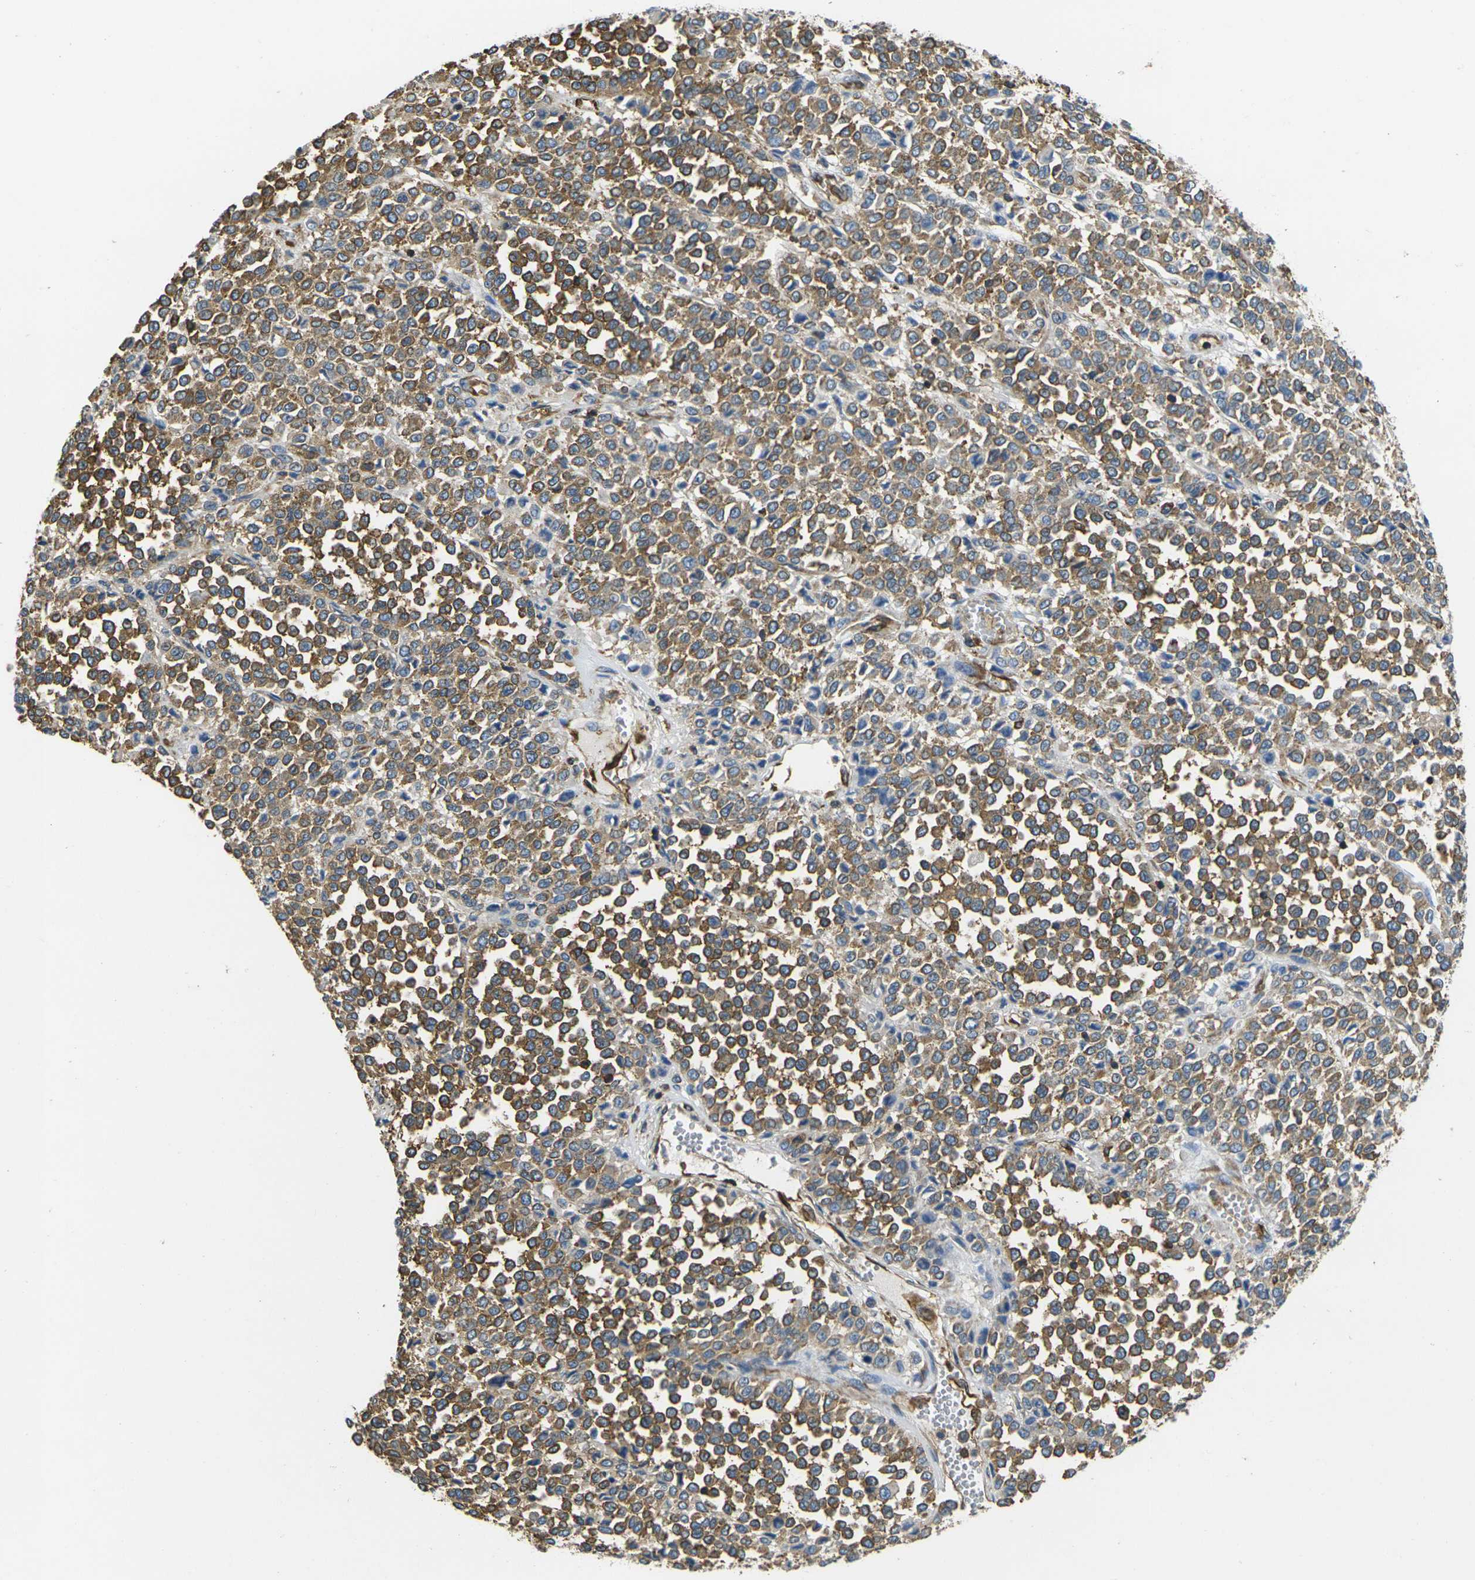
{"staining": {"intensity": "moderate", "quantity": ">75%", "location": "cytoplasmic/membranous"}, "tissue": "melanoma", "cell_type": "Tumor cells", "image_type": "cancer", "snomed": [{"axis": "morphology", "description": "Malignant melanoma, Metastatic site"}, {"axis": "topography", "description": "Pancreas"}], "caption": "Melanoma was stained to show a protein in brown. There is medium levels of moderate cytoplasmic/membranous expression in approximately >75% of tumor cells.", "gene": "FAM110D", "patient": {"sex": "female", "age": 30}}